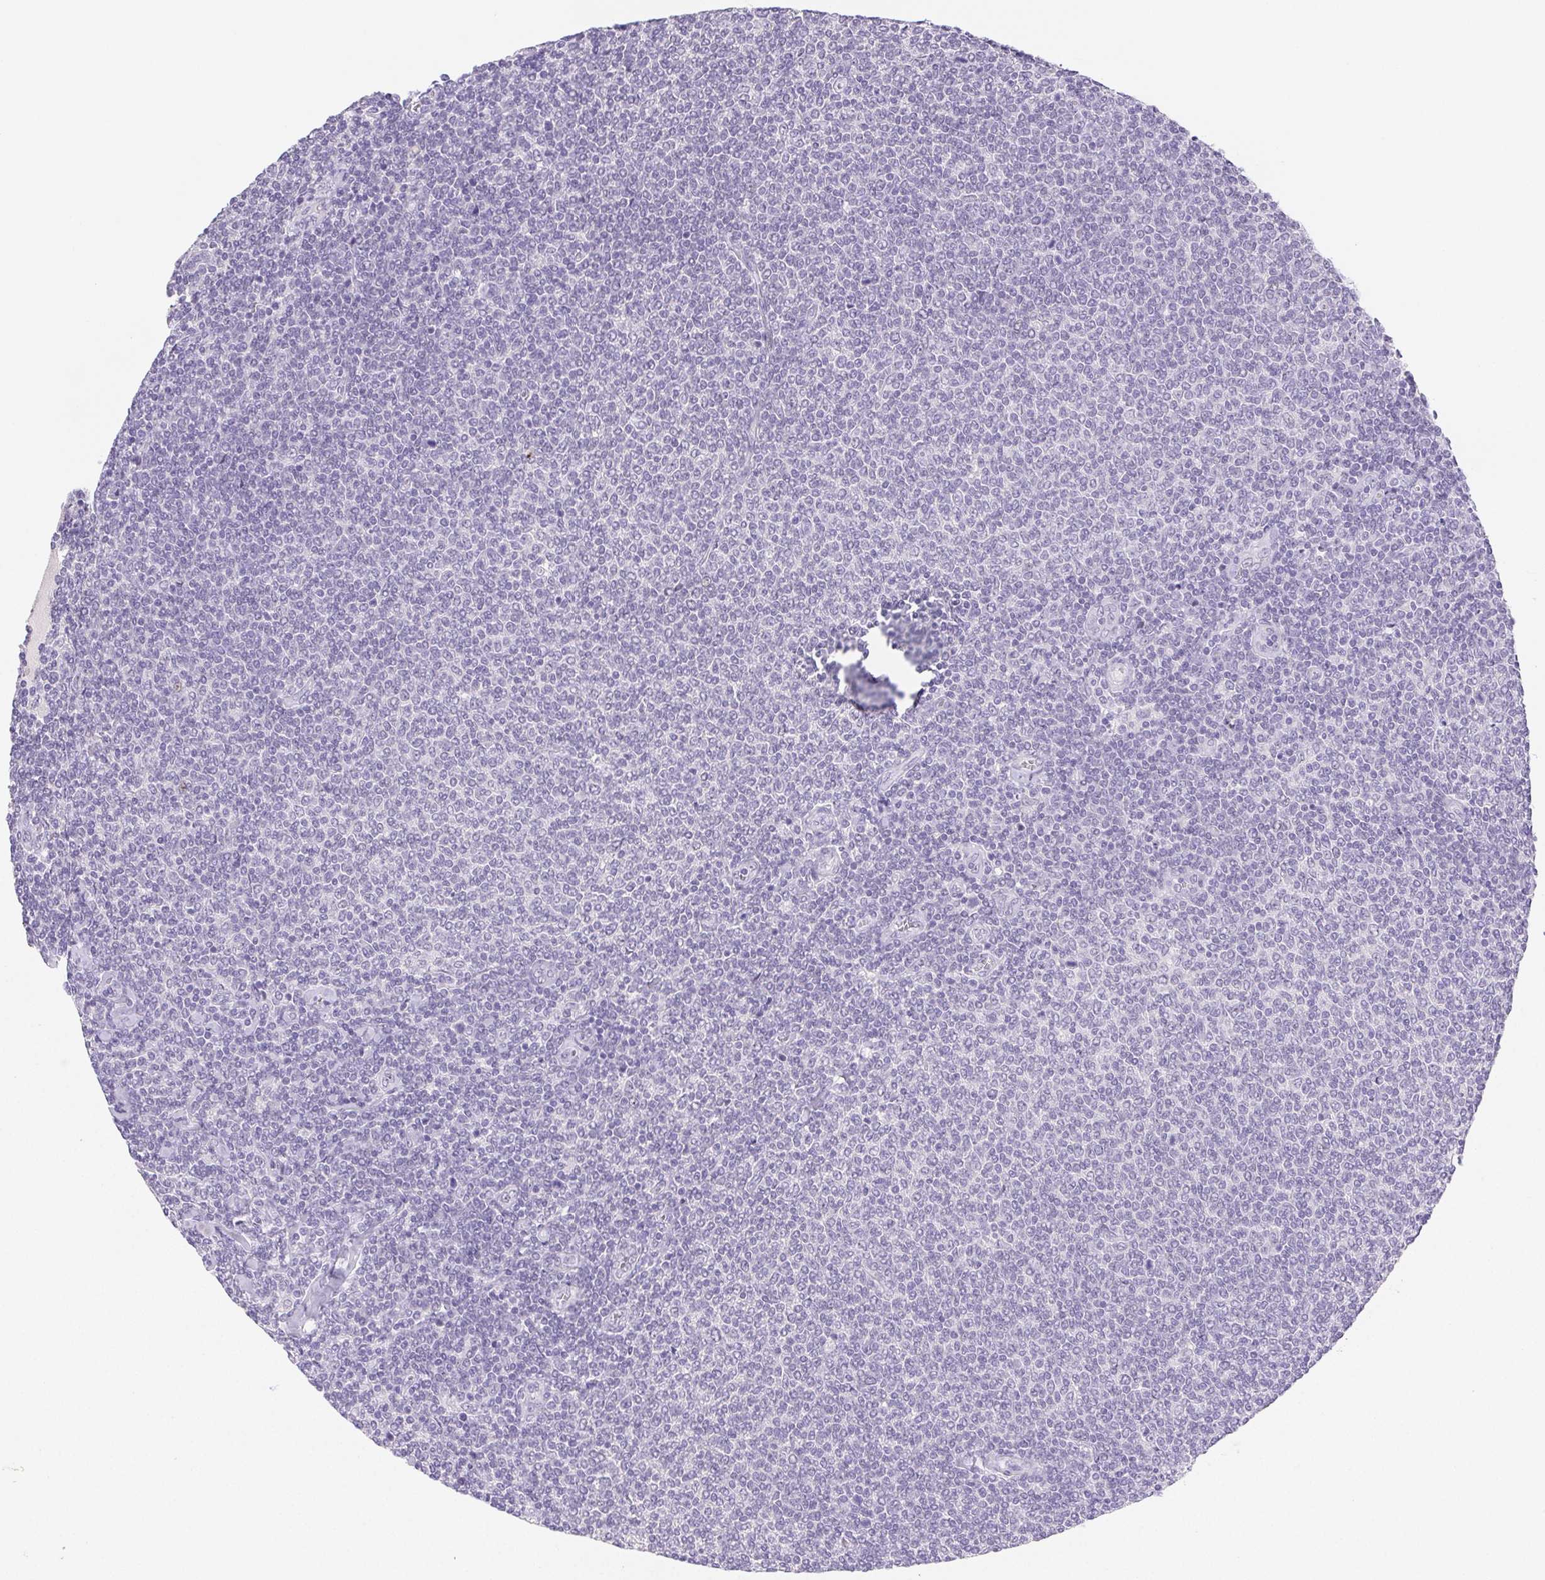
{"staining": {"intensity": "negative", "quantity": "none", "location": "none"}, "tissue": "lymphoma", "cell_type": "Tumor cells", "image_type": "cancer", "snomed": [{"axis": "morphology", "description": "Malignant lymphoma, non-Hodgkin's type, Low grade"}, {"axis": "topography", "description": "Lymph node"}], "caption": "Immunohistochemistry (IHC) histopathology image of malignant lymphoma, non-Hodgkin's type (low-grade) stained for a protein (brown), which demonstrates no staining in tumor cells.", "gene": "ST8SIA3", "patient": {"sex": "male", "age": 52}}